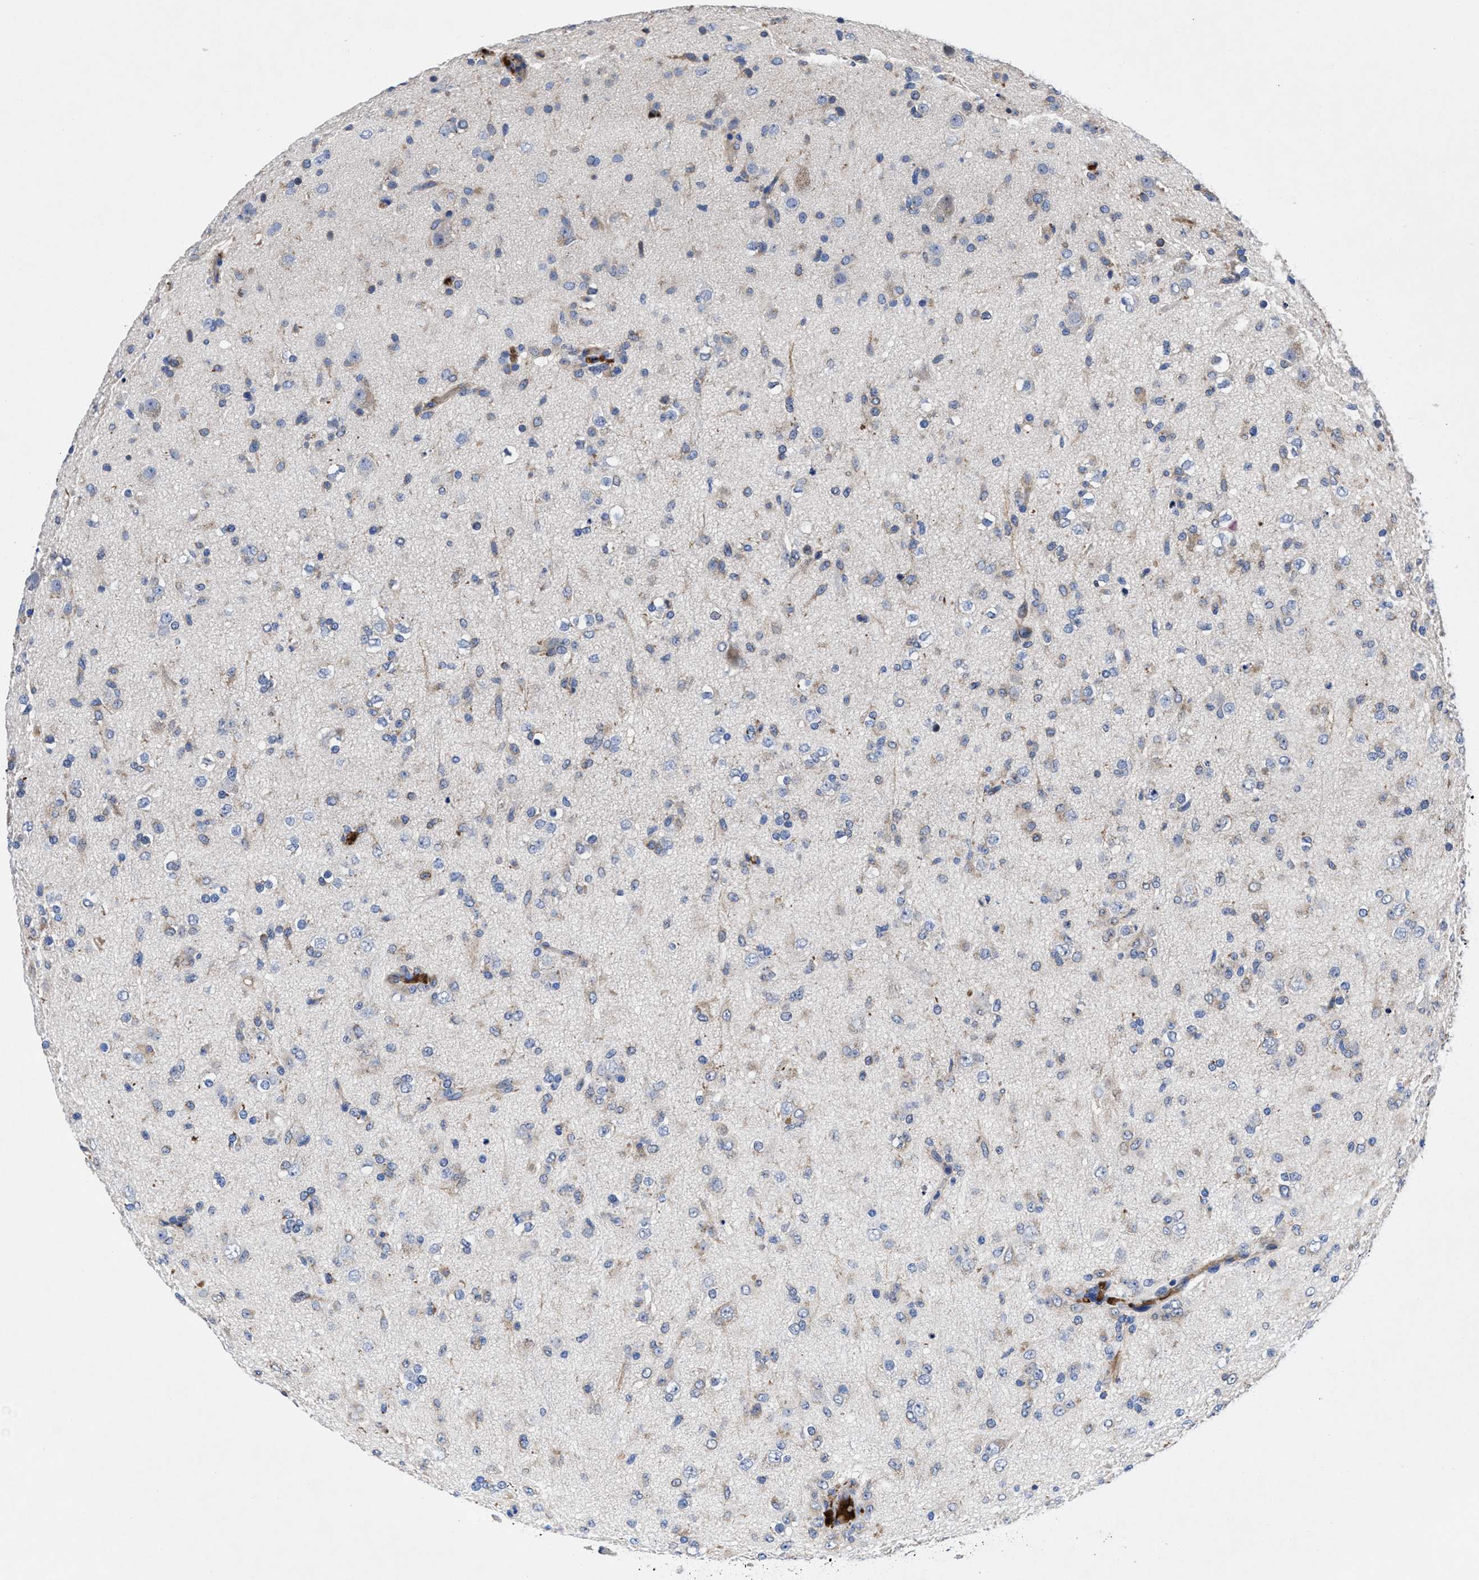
{"staining": {"intensity": "weak", "quantity": "<25%", "location": "cytoplasmic/membranous"}, "tissue": "glioma", "cell_type": "Tumor cells", "image_type": "cancer", "snomed": [{"axis": "morphology", "description": "Glioma, malignant, Low grade"}, {"axis": "topography", "description": "Brain"}], "caption": "Tumor cells show no significant protein expression in glioma.", "gene": "DHRS13", "patient": {"sex": "male", "age": 65}}